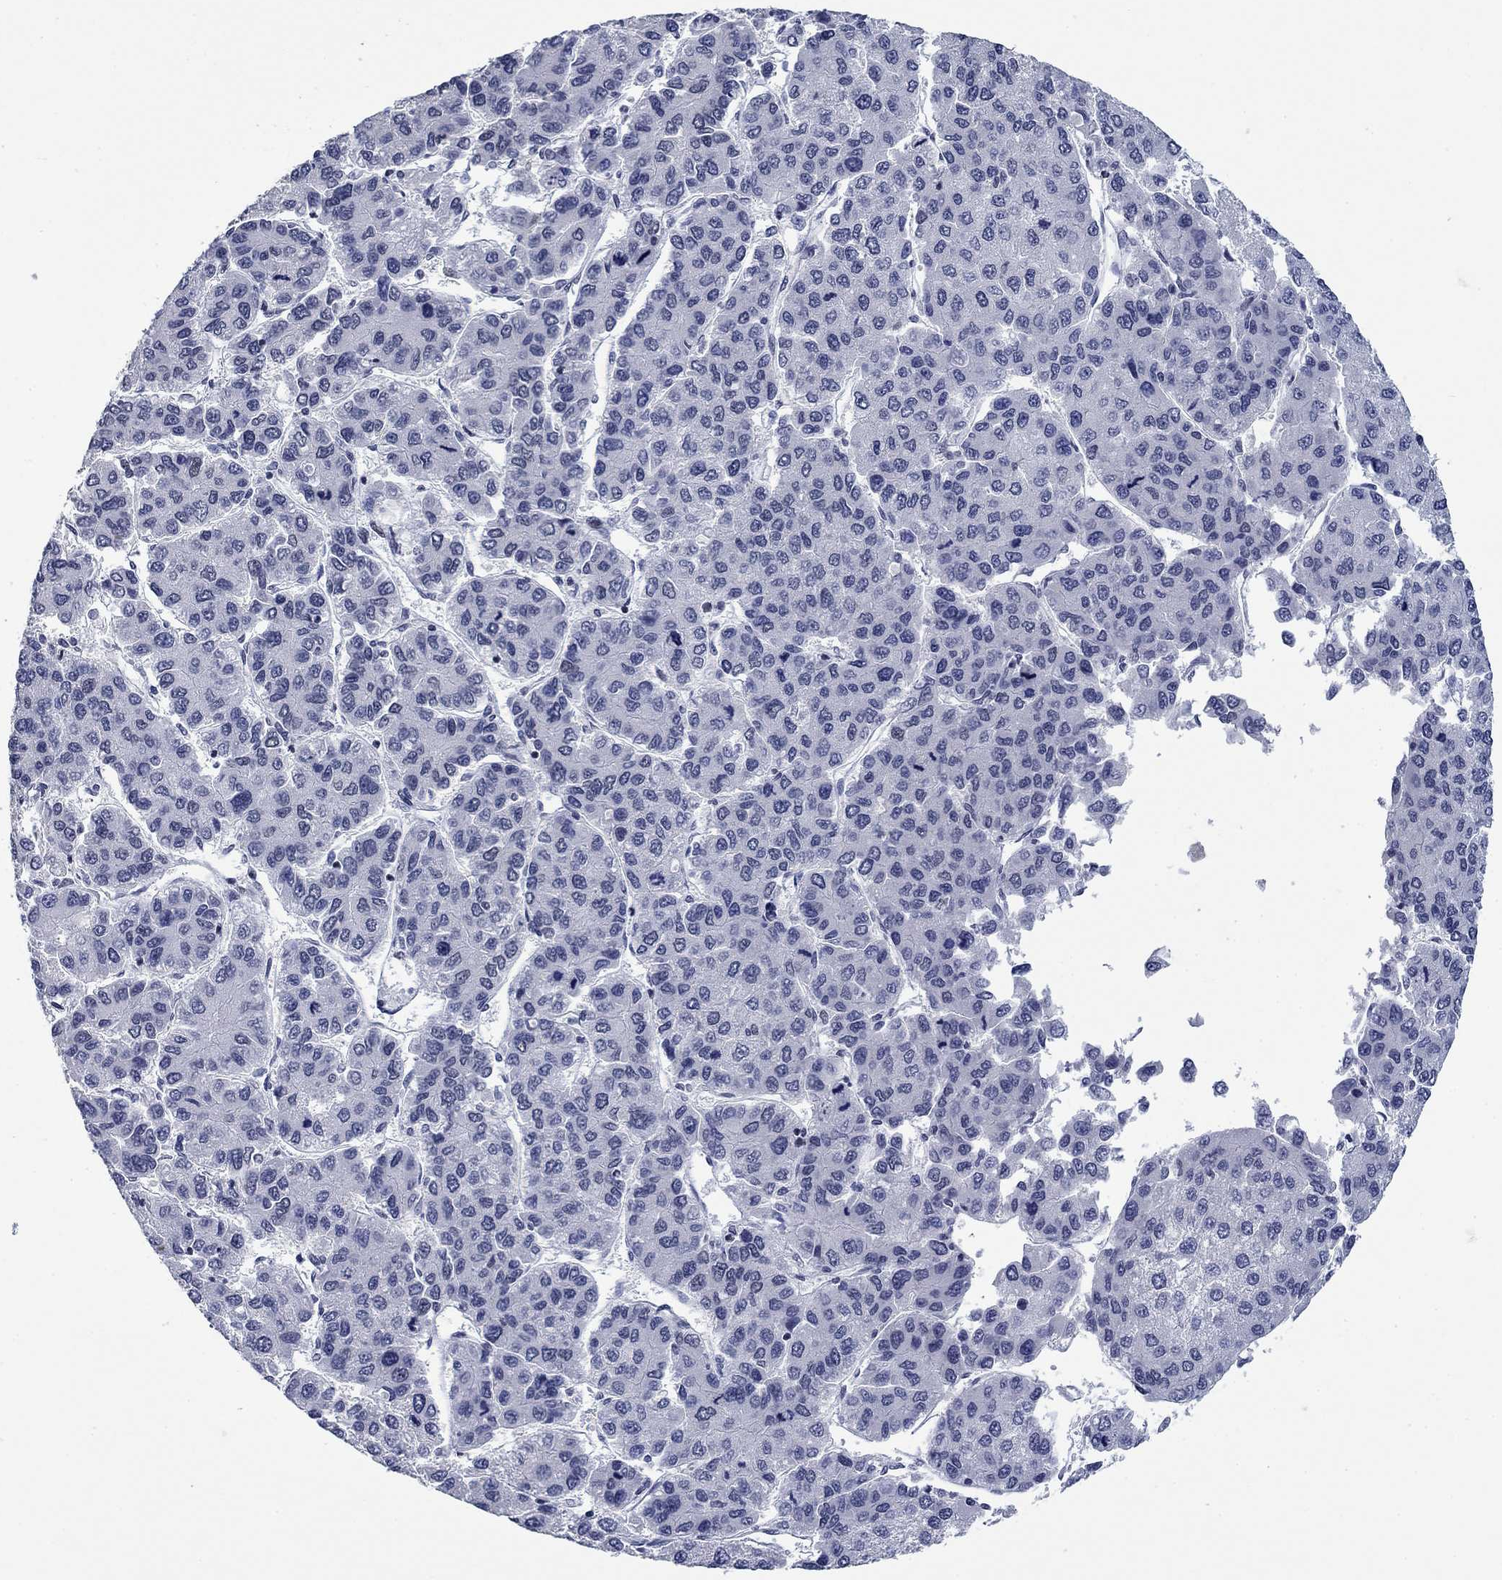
{"staining": {"intensity": "negative", "quantity": "none", "location": "none"}, "tissue": "liver cancer", "cell_type": "Tumor cells", "image_type": "cancer", "snomed": [{"axis": "morphology", "description": "Carcinoma, Hepatocellular, NOS"}, {"axis": "topography", "description": "Liver"}], "caption": "Tumor cells show no significant protein expression in liver cancer (hepatocellular carcinoma). Nuclei are stained in blue.", "gene": "NPAS3", "patient": {"sex": "female", "age": 66}}